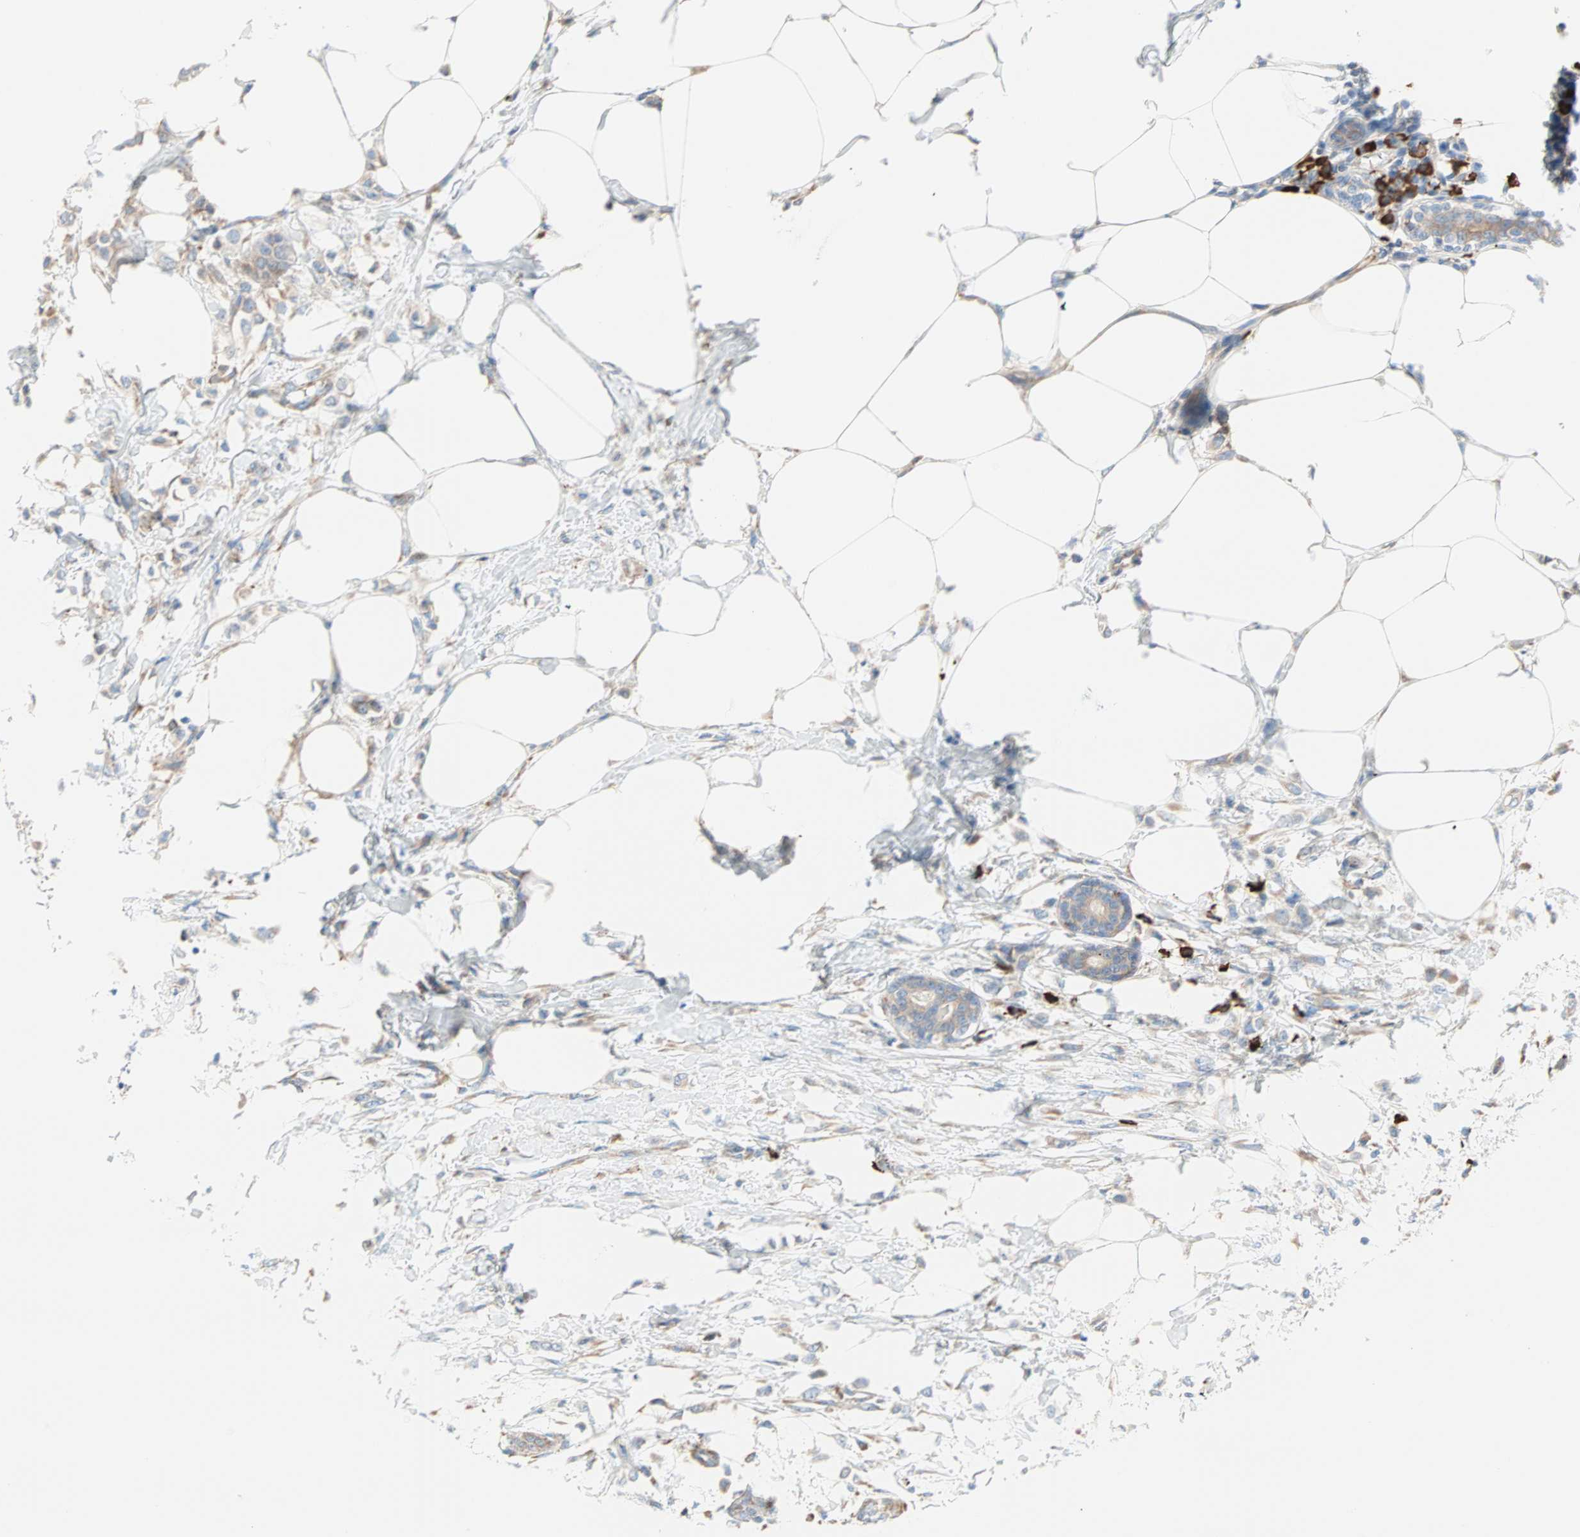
{"staining": {"intensity": "weak", "quantity": ">75%", "location": "cytoplasmic/membranous"}, "tissue": "breast cancer", "cell_type": "Tumor cells", "image_type": "cancer", "snomed": [{"axis": "morphology", "description": "Lobular carcinoma, in situ"}, {"axis": "morphology", "description": "Lobular carcinoma"}, {"axis": "topography", "description": "Breast"}], "caption": "Immunohistochemical staining of breast cancer (lobular carcinoma) demonstrates low levels of weak cytoplasmic/membranous protein staining in about >75% of tumor cells. (brown staining indicates protein expression, while blue staining denotes nuclei).", "gene": "PLCXD1", "patient": {"sex": "female", "age": 41}}